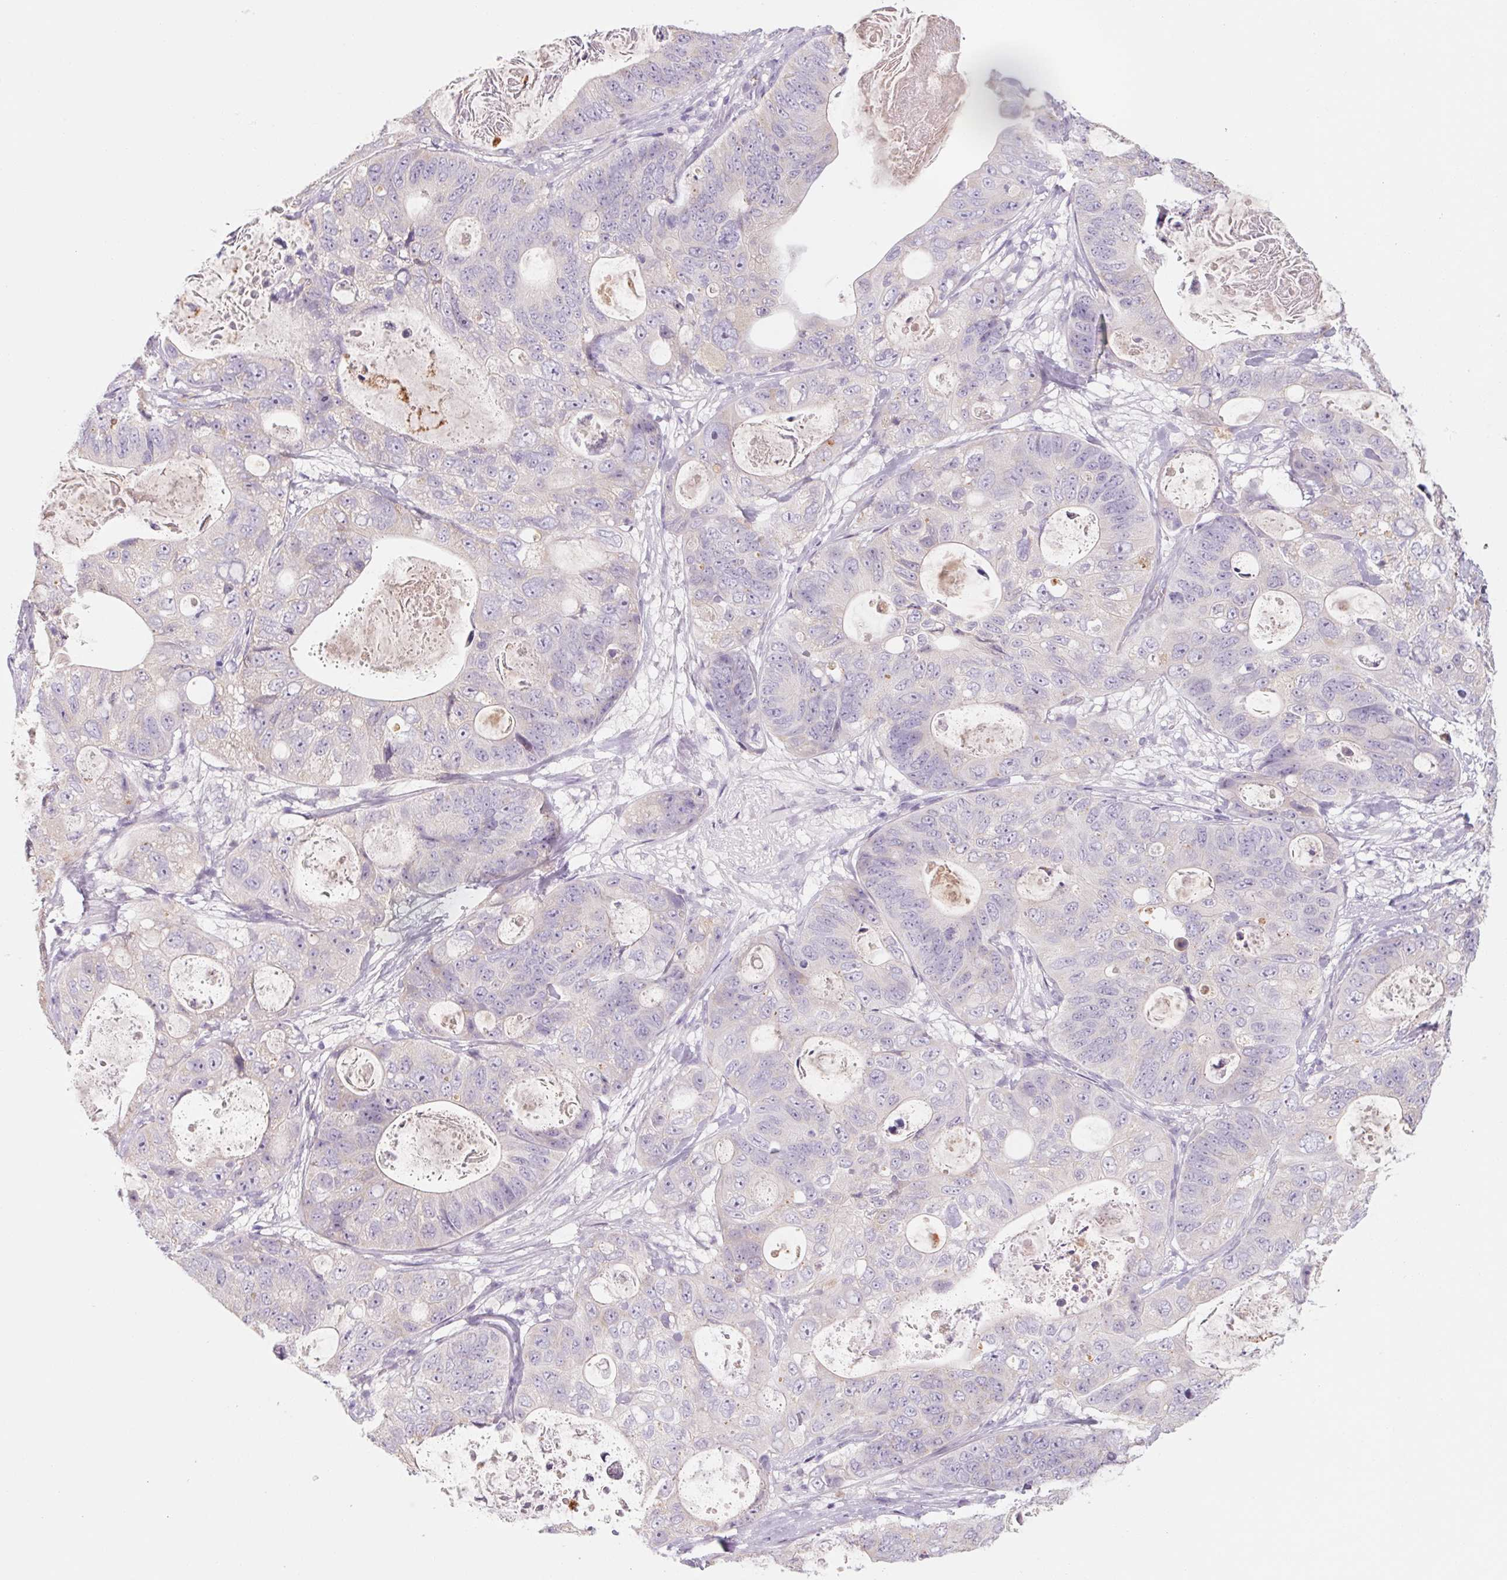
{"staining": {"intensity": "negative", "quantity": "none", "location": "none"}, "tissue": "stomach cancer", "cell_type": "Tumor cells", "image_type": "cancer", "snomed": [{"axis": "morphology", "description": "Normal tissue, NOS"}, {"axis": "morphology", "description": "Adenocarcinoma, NOS"}, {"axis": "topography", "description": "Stomach"}], "caption": "High magnification brightfield microscopy of stomach cancer (adenocarcinoma) stained with DAB (3,3'-diaminobenzidine) (brown) and counterstained with hematoxylin (blue): tumor cells show no significant staining.", "gene": "POU1F1", "patient": {"sex": "female", "age": 89}}